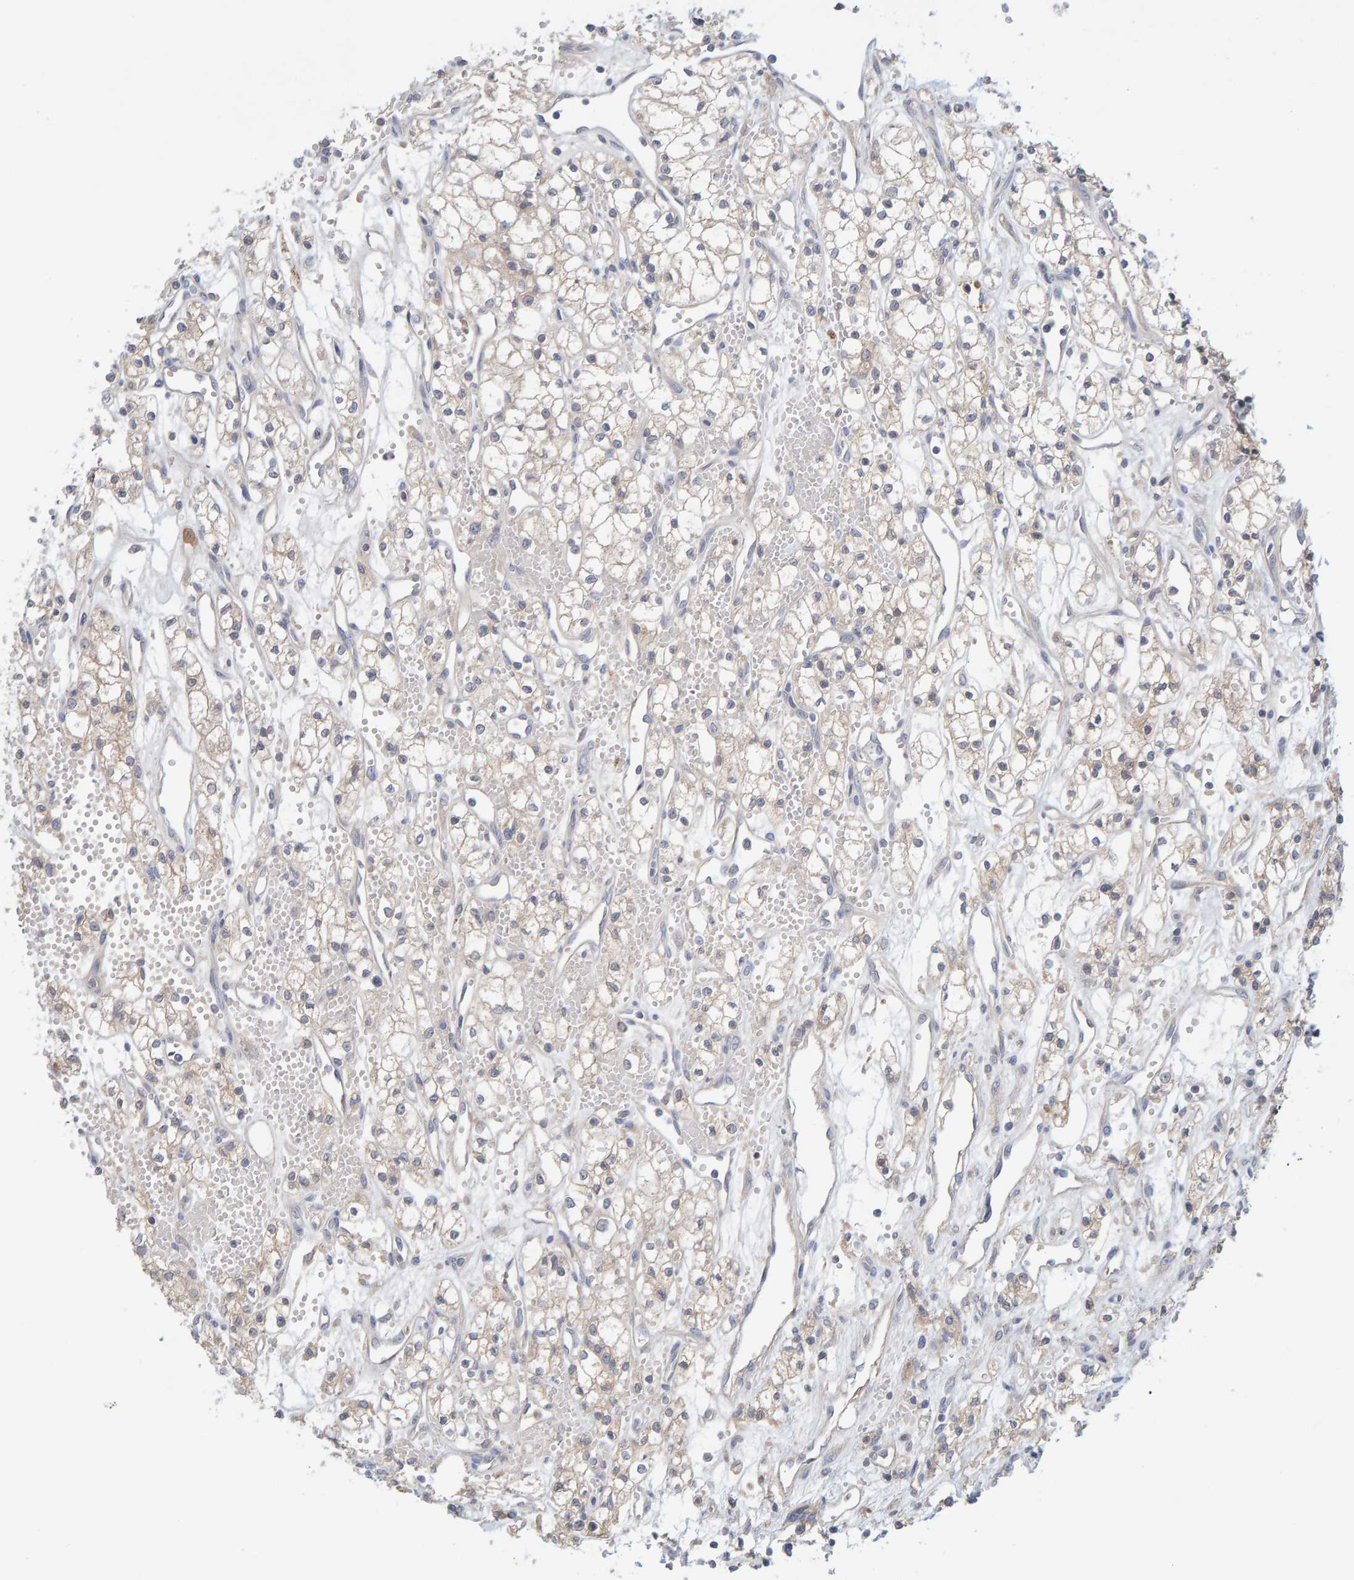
{"staining": {"intensity": "weak", "quantity": "<25%", "location": "cytoplasmic/membranous"}, "tissue": "renal cancer", "cell_type": "Tumor cells", "image_type": "cancer", "snomed": [{"axis": "morphology", "description": "Adenocarcinoma, NOS"}, {"axis": "topography", "description": "Kidney"}], "caption": "Immunohistochemistry histopathology image of neoplastic tissue: human renal cancer stained with DAB (3,3'-diaminobenzidine) displays no significant protein positivity in tumor cells.", "gene": "TATDN1", "patient": {"sex": "male", "age": 59}}